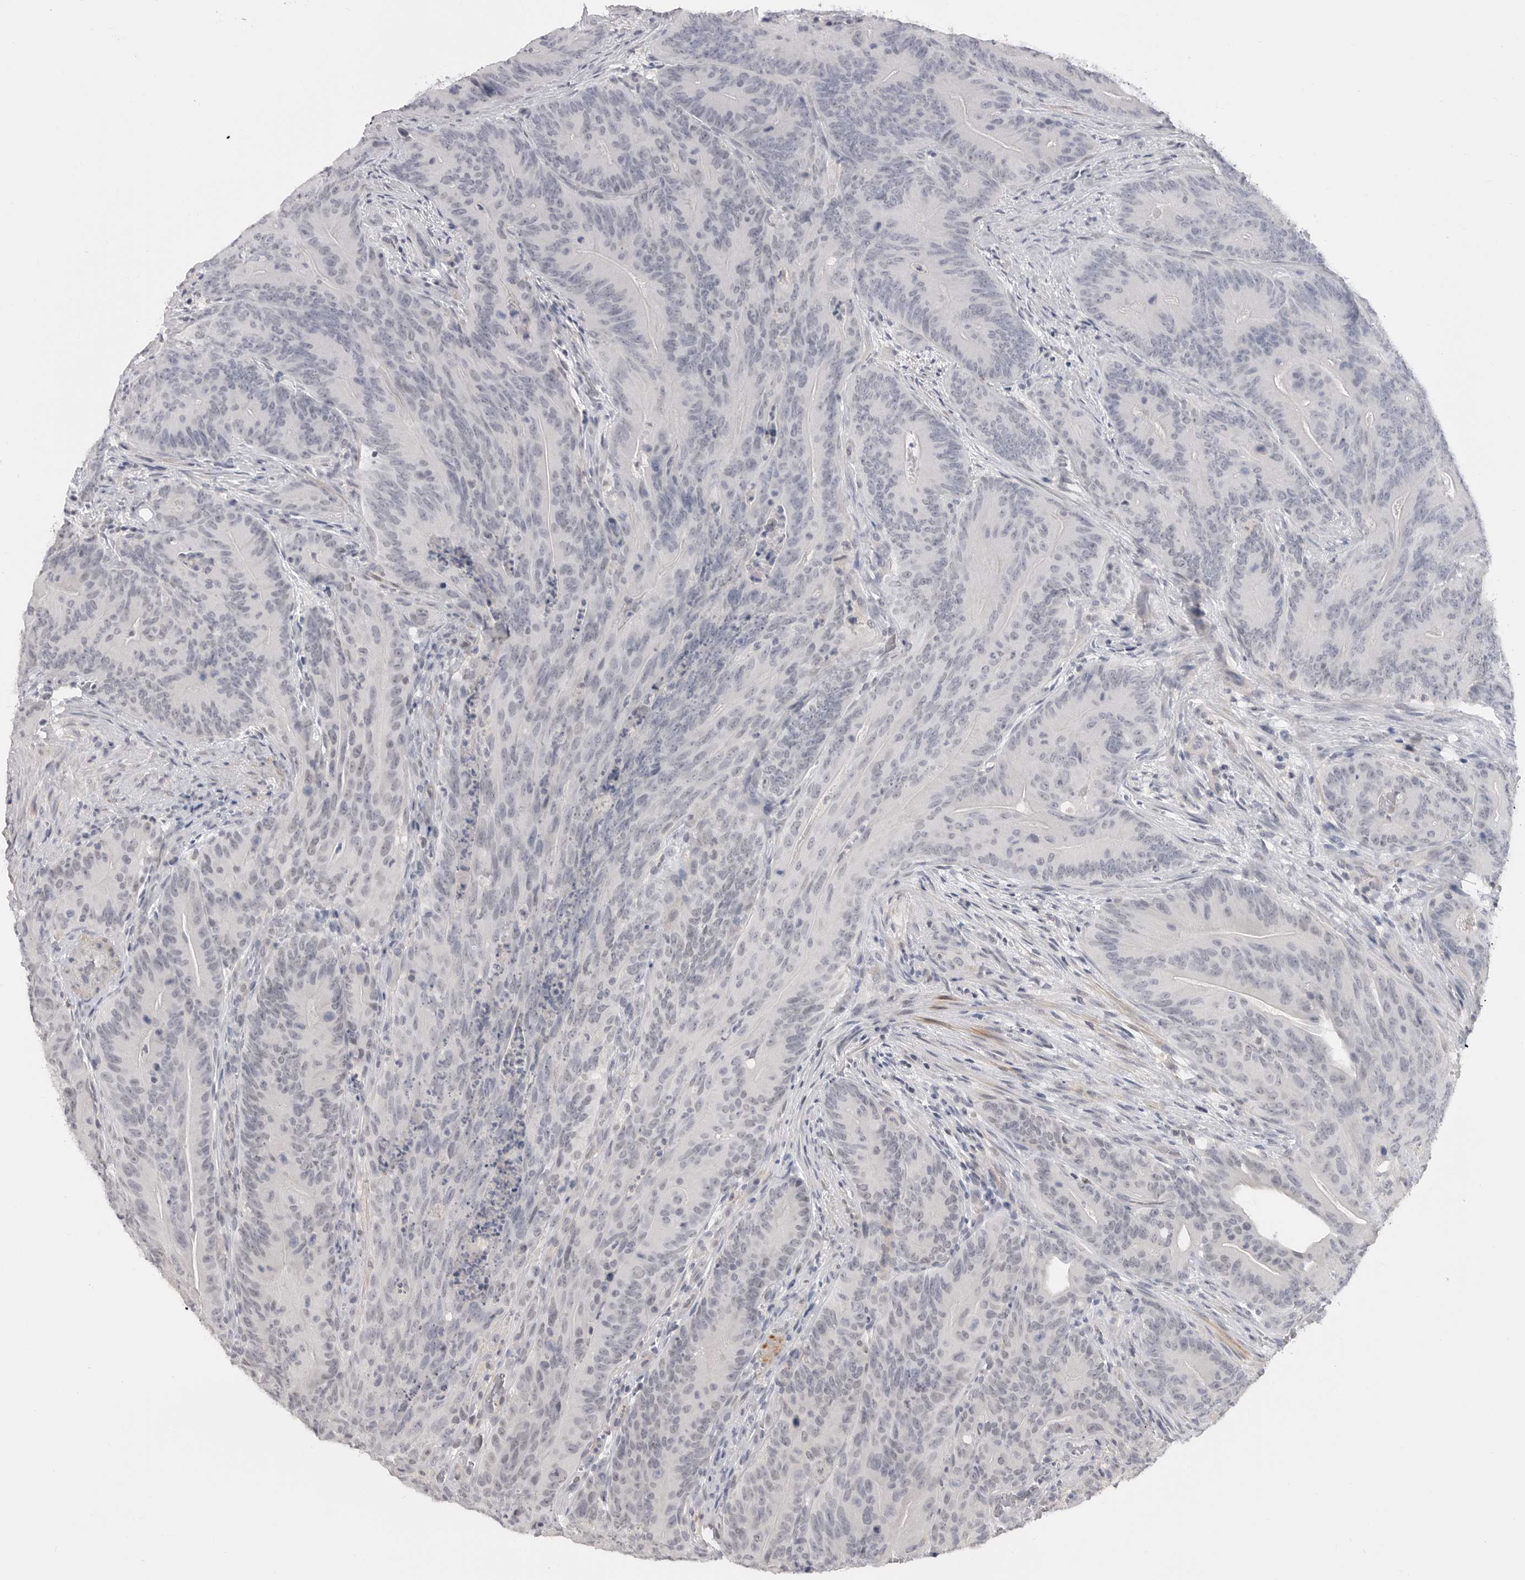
{"staining": {"intensity": "negative", "quantity": "none", "location": "none"}, "tissue": "colorectal cancer", "cell_type": "Tumor cells", "image_type": "cancer", "snomed": [{"axis": "morphology", "description": "Normal tissue, NOS"}, {"axis": "topography", "description": "Colon"}], "caption": "Immunohistochemistry (IHC) histopathology image of human colorectal cancer stained for a protein (brown), which demonstrates no staining in tumor cells.", "gene": "PLEKHF1", "patient": {"sex": "female", "age": 82}}